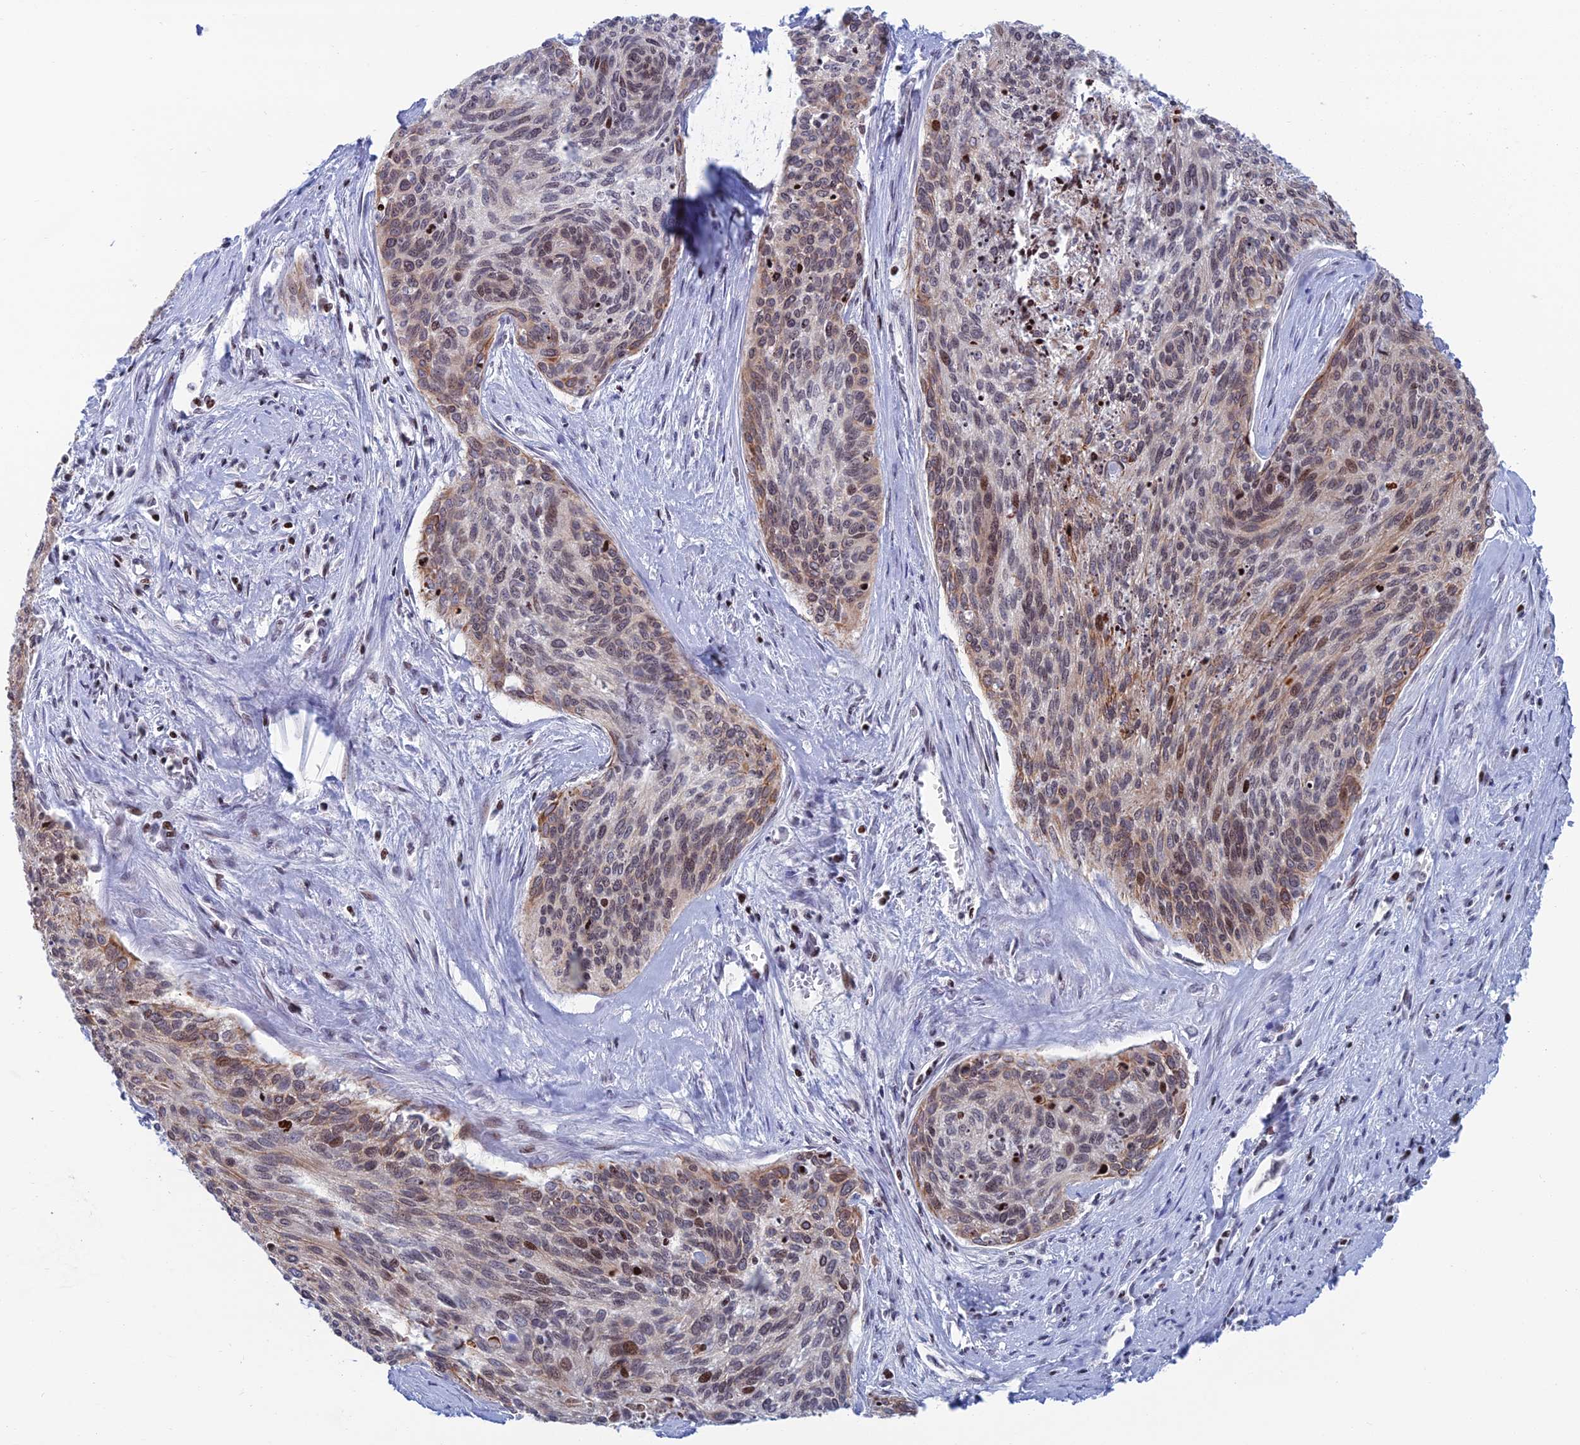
{"staining": {"intensity": "moderate", "quantity": "25%-75%", "location": "cytoplasmic/membranous,nuclear"}, "tissue": "cervical cancer", "cell_type": "Tumor cells", "image_type": "cancer", "snomed": [{"axis": "morphology", "description": "Squamous cell carcinoma, NOS"}, {"axis": "topography", "description": "Cervix"}], "caption": "A high-resolution photomicrograph shows immunohistochemistry staining of cervical cancer (squamous cell carcinoma), which displays moderate cytoplasmic/membranous and nuclear positivity in approximately 25%-75% of tumor cells.", "gene": "AFF3", "patient": {"sex": "female", "age": 55}}